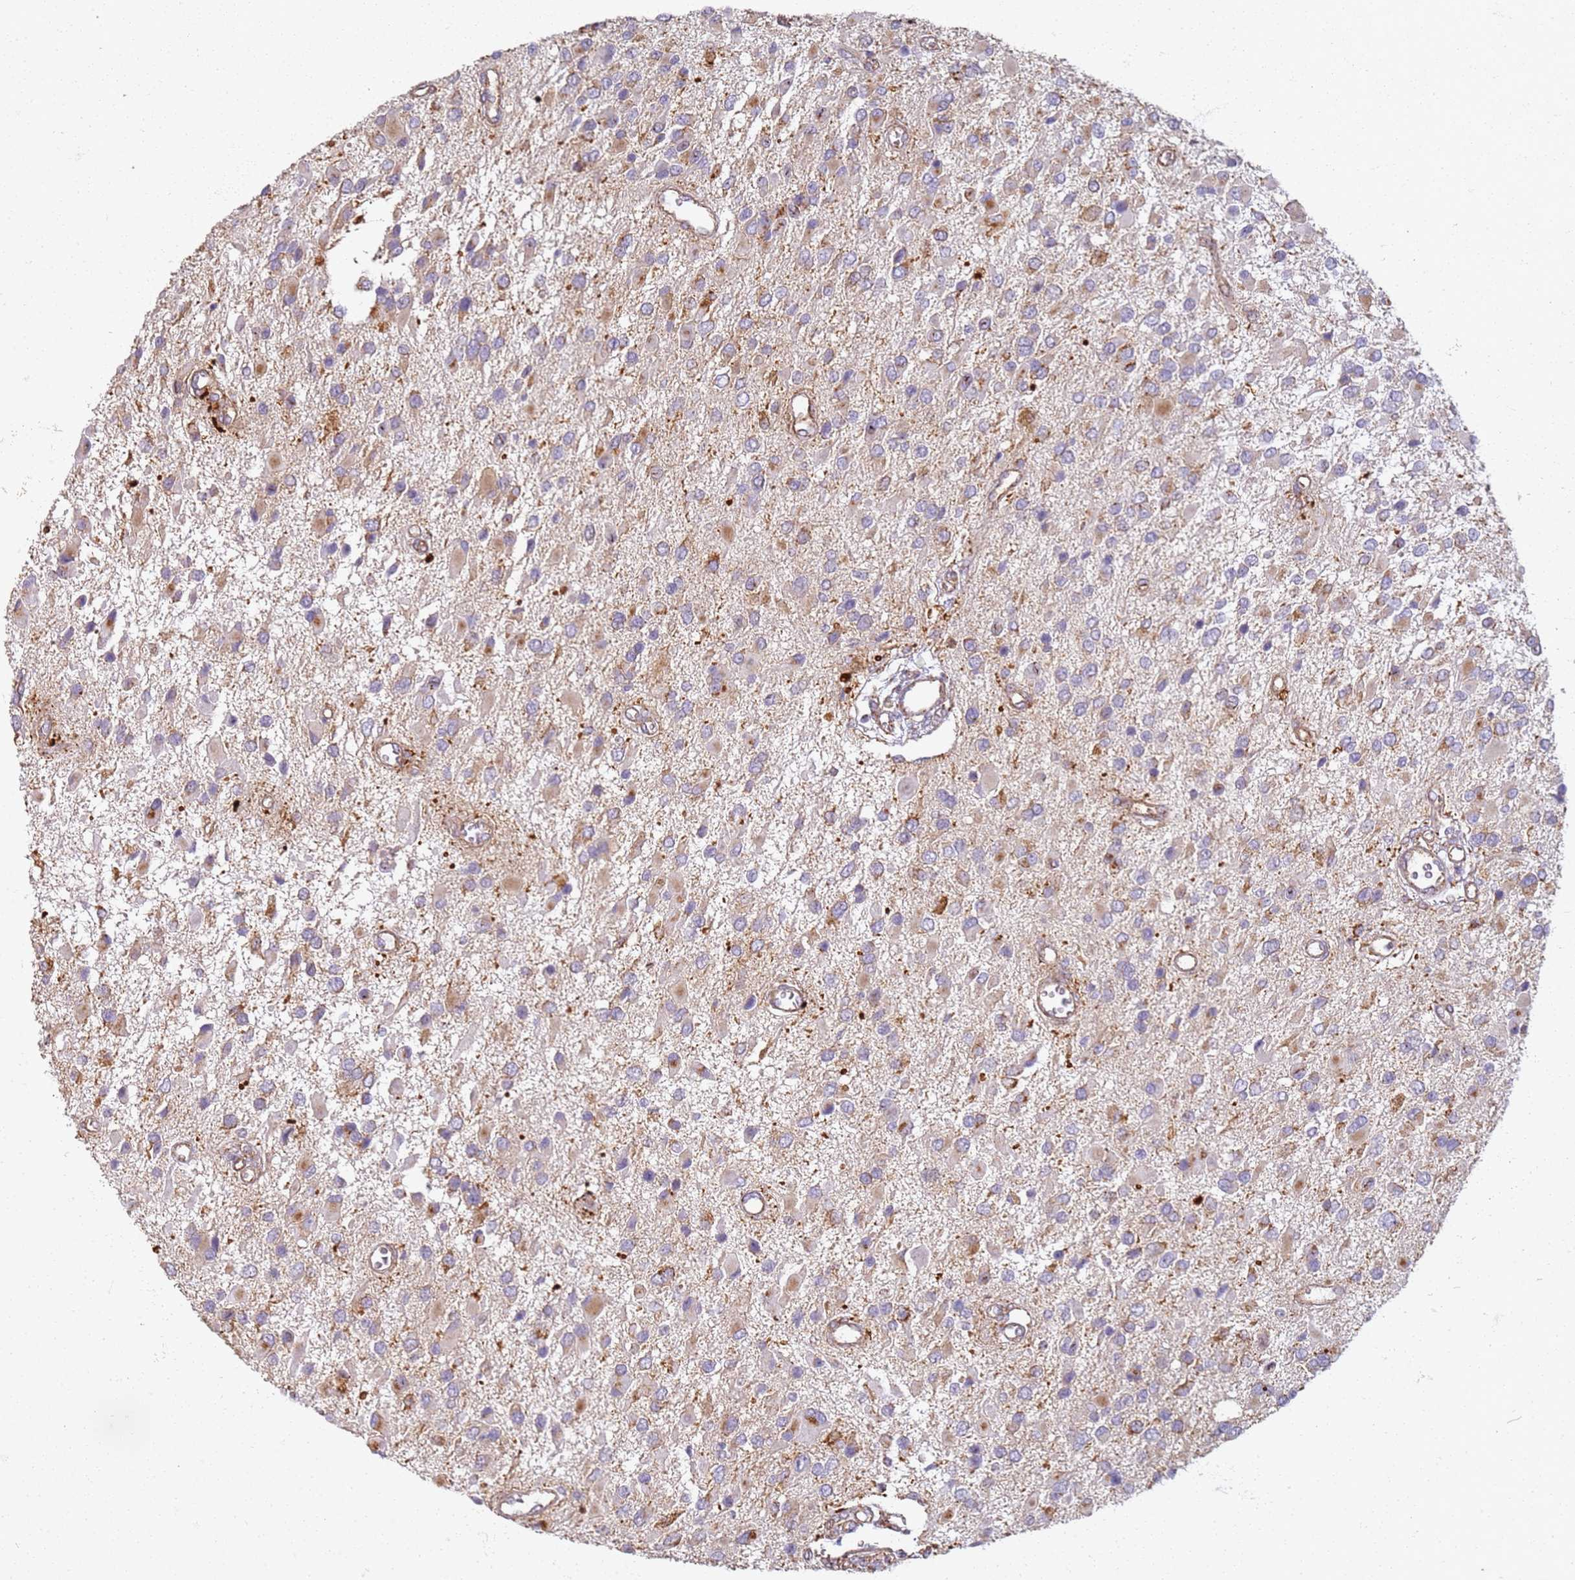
{"staining": {"intensity": "moderate", "quantity": "25%-75%", "location": "cytoplasmic/membranous"}, "tissue": "glioma", "cell_type": "Tumor cells", "image_type": "cancer", "snomed": [{"axis": "morphology", "description": "Glioma, malignant, High grade"}, {"axis": "topography", "description": "Brain"}], "caption": "Protein analysis of high-grade glioma (malignant) tissue reveals moderate cytoplasmic/membranous staining in approximately 25%-75% of tumor cells.", "gene": "PROKR2", "patient": {"sex": "male", "age": 53}}